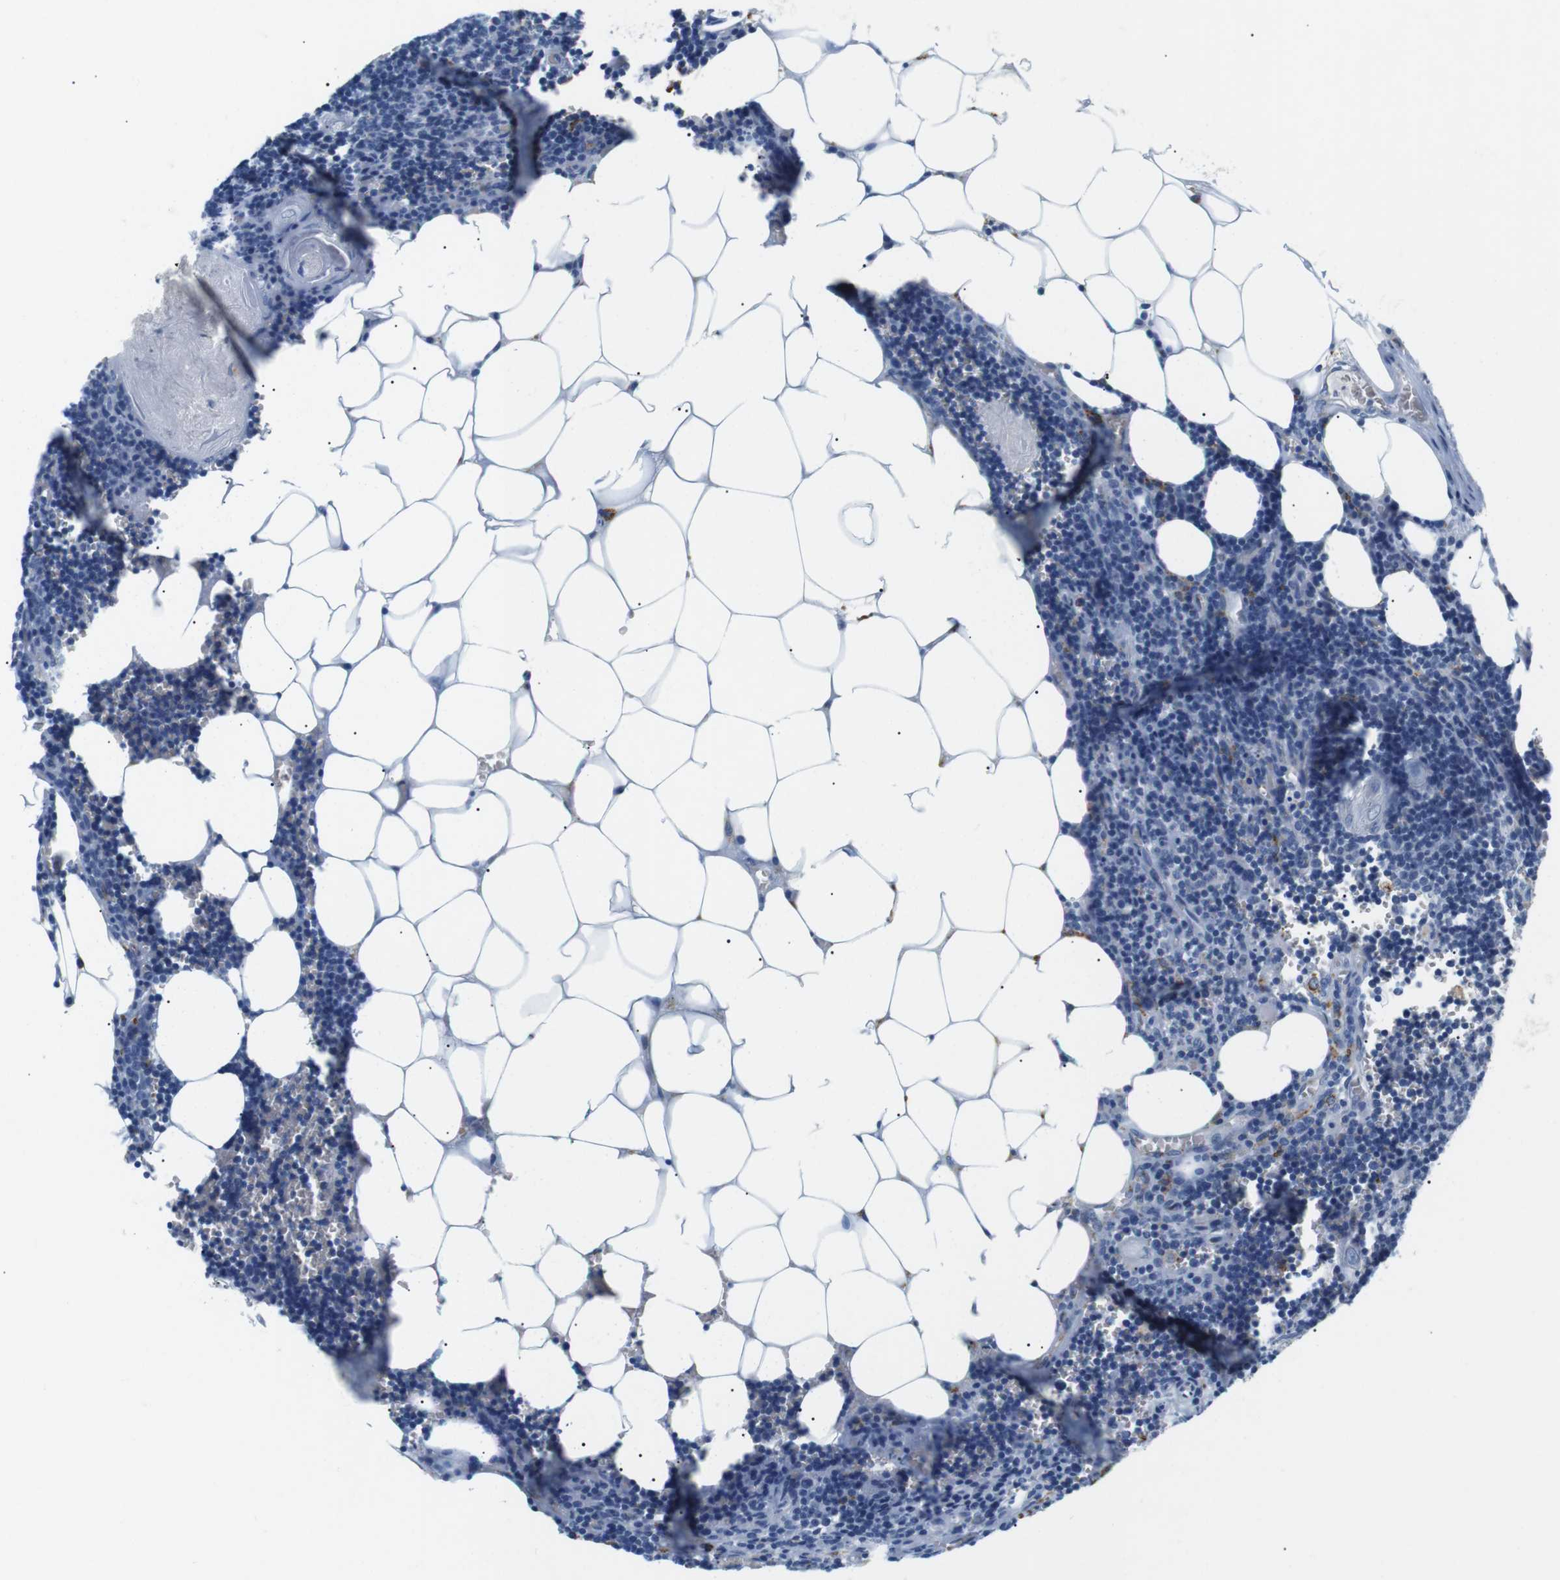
{"staining": {"intensity": "negative", "quantity": "none", "location": "none"}, "tissue": "lymph node", "cell_type": "Germinal center cells", "image_type": "normal", "snomed": [{"axis": "morphology", "description": "Normal tissue, NOS"}, {"axis": "topography", "description": "Lymph node"}], "caption": "Lymph node was stained to show a protein in brown. There is no significant positivity in germinal center cells. The staining is performed using DAB brown chromogen with nuclei counter-stained in using hematoxylin.", "gene": "FCGRT", "patient": {"sex": "male", "age": 33}}